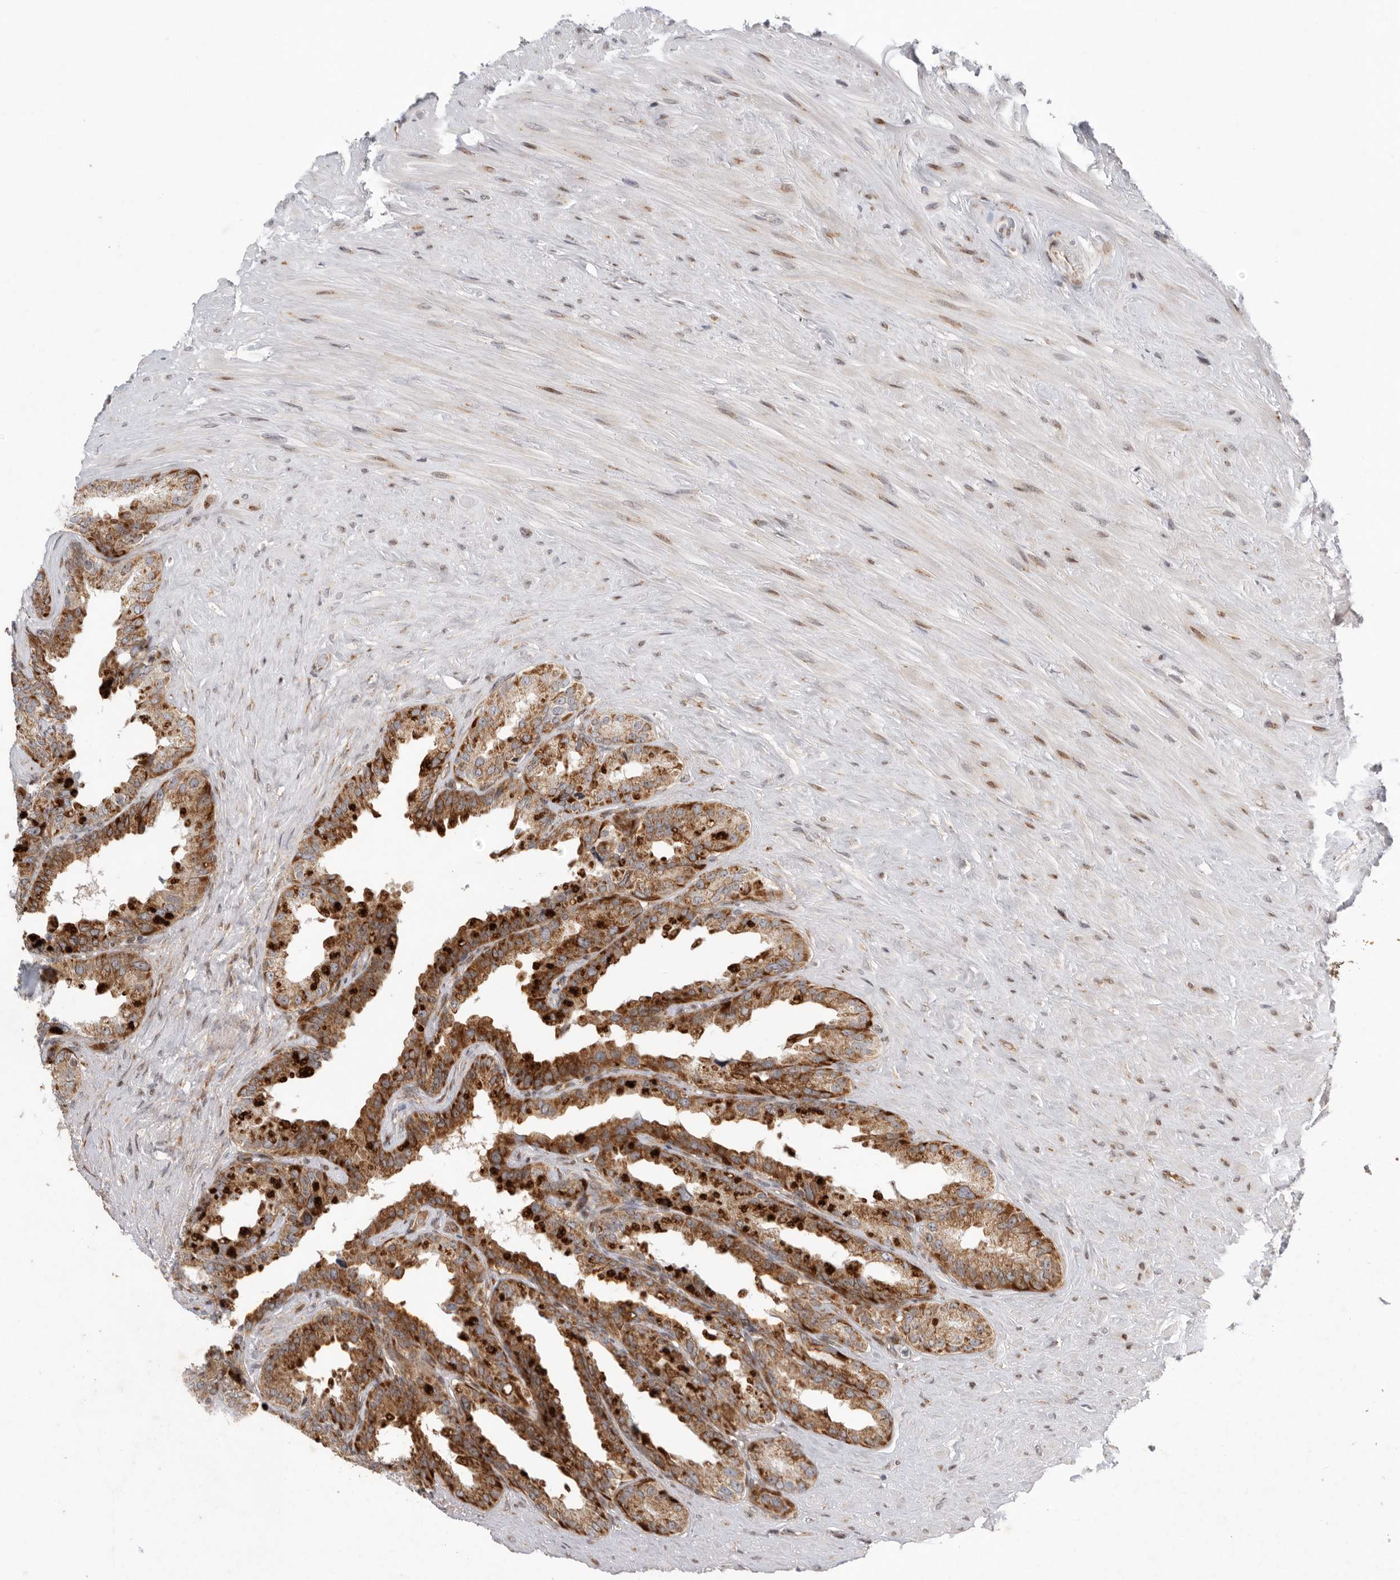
{"staining": {"intensity": "strong", "quantity": "25%-75%", "location": "cytoplasmic/membranous"}, "tissue": "seminal vesicle", "cell_type": "Glandular cells", "image_type": "normal", "snomed": [{"axis": "morphology", "description": "Normal tissue, NOS"}, {"axis": "topography", "description": "Seminal veicle"}], "caption": "Protein expression by IHC demonstrates strong cytoplasmic/membranous positivity in approximately 25%-75% of glandular cells in unremarkable seminal vesicle.", "gene": "FZD3", "patient": {"sex": "male", "age": 80}}